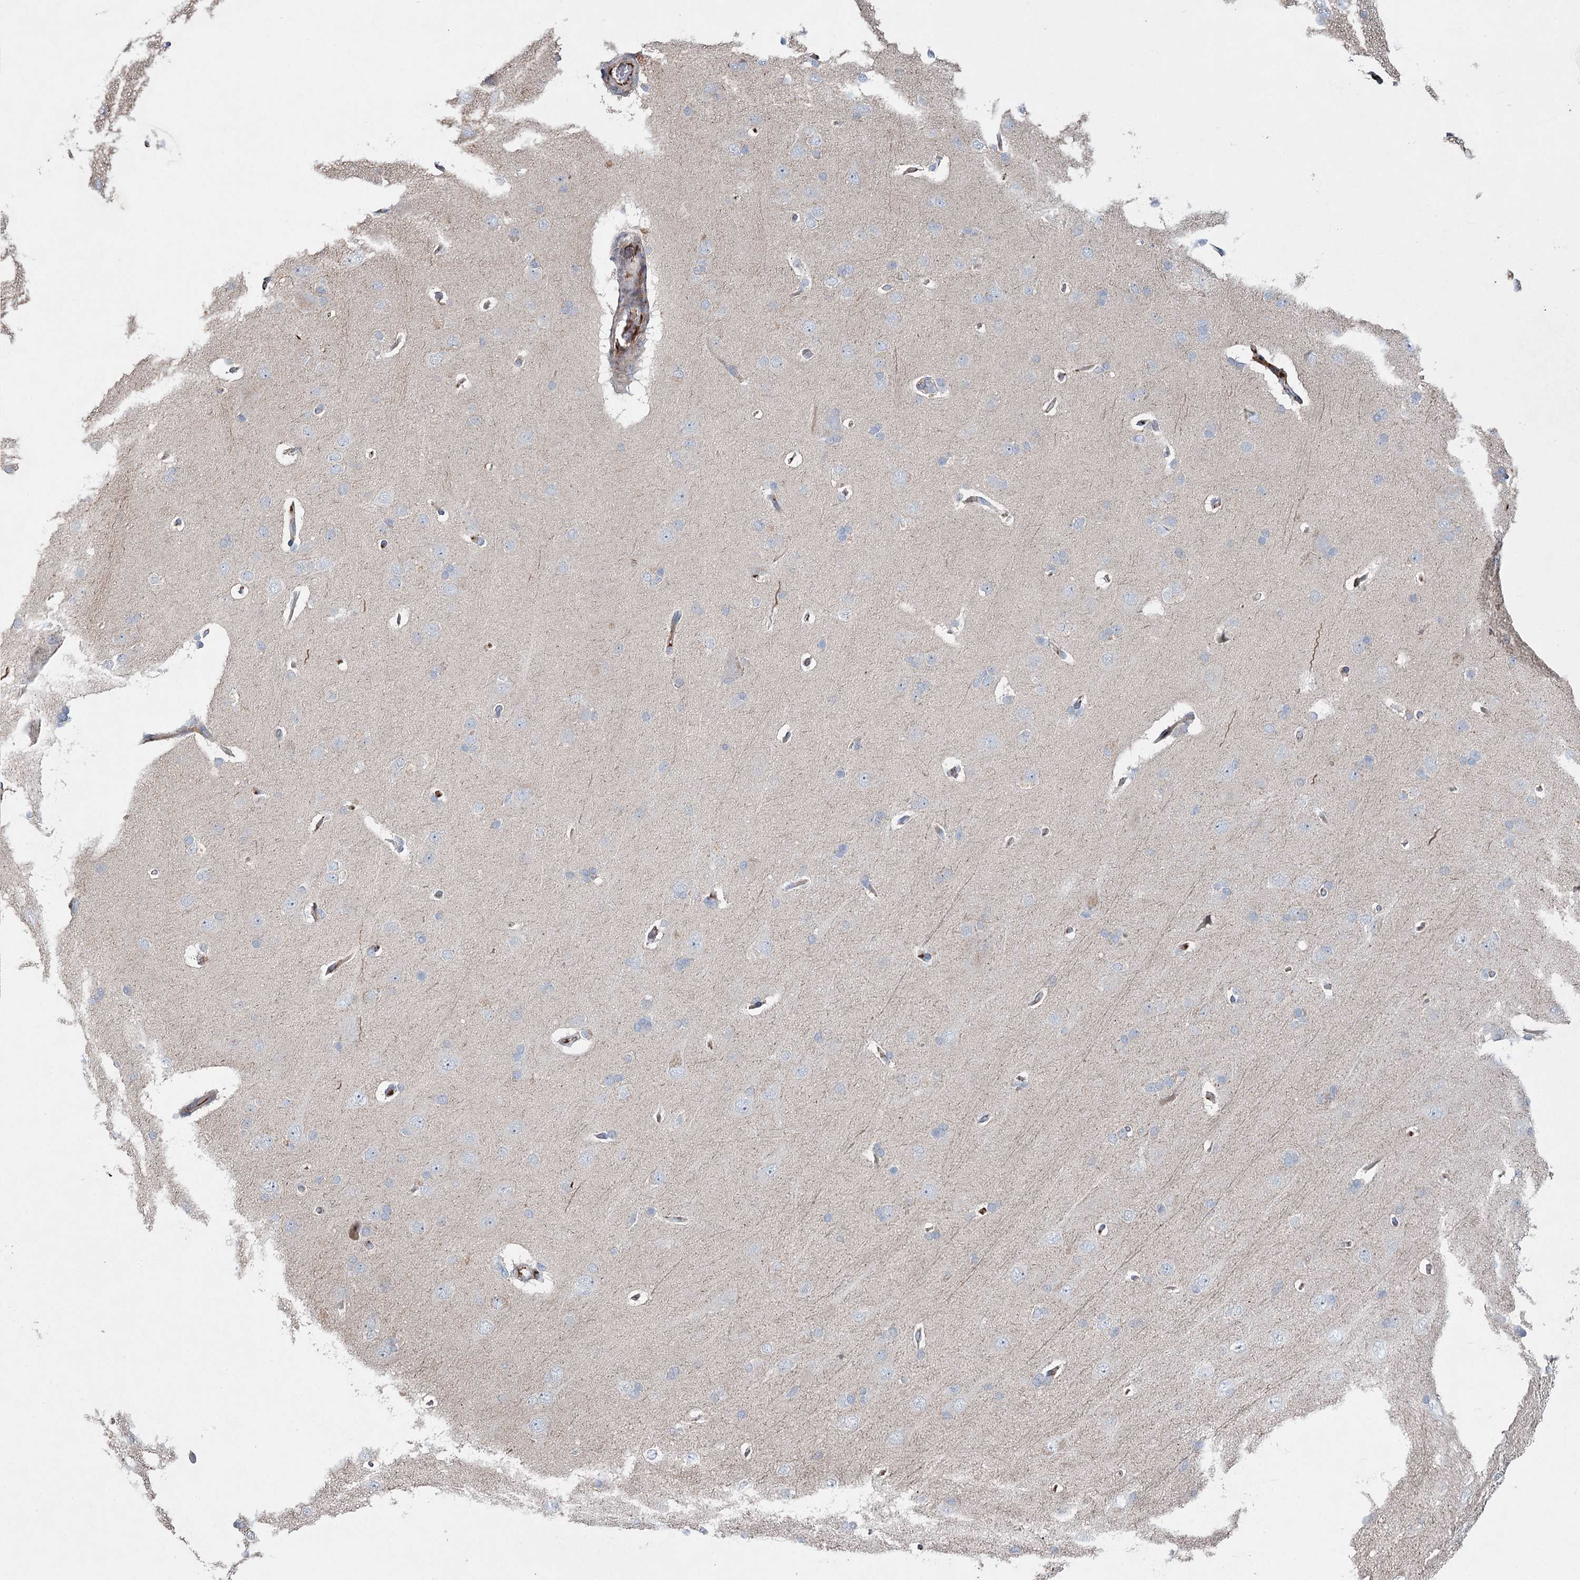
{"staining": {"intensity": "weak", "quantity": ">75%", "location": "cytoplasmic/membranous"}, "tissue": "cerebral cortex", "cell_type": "Endothelial cells", "image_type": "normal", "snomed": [{"axis": "morphology", "description": "Normal tissue, NOS"}, {"axis": "topography", "description": "Cerebral cortex"}], "caption": "An immunohistochemistry image of unremarkable tissue is shown. Protein staining in brown labels weak cytoplasmic/membranous positivity in cerebral cortex within endothelial cells. (Stains: DAB in brown, nuclei in blue, Microscopy: brightfield microscopy at high magnification).", "gene": "ALKBH8", "patient": {"sex": "male", "age": 62}}